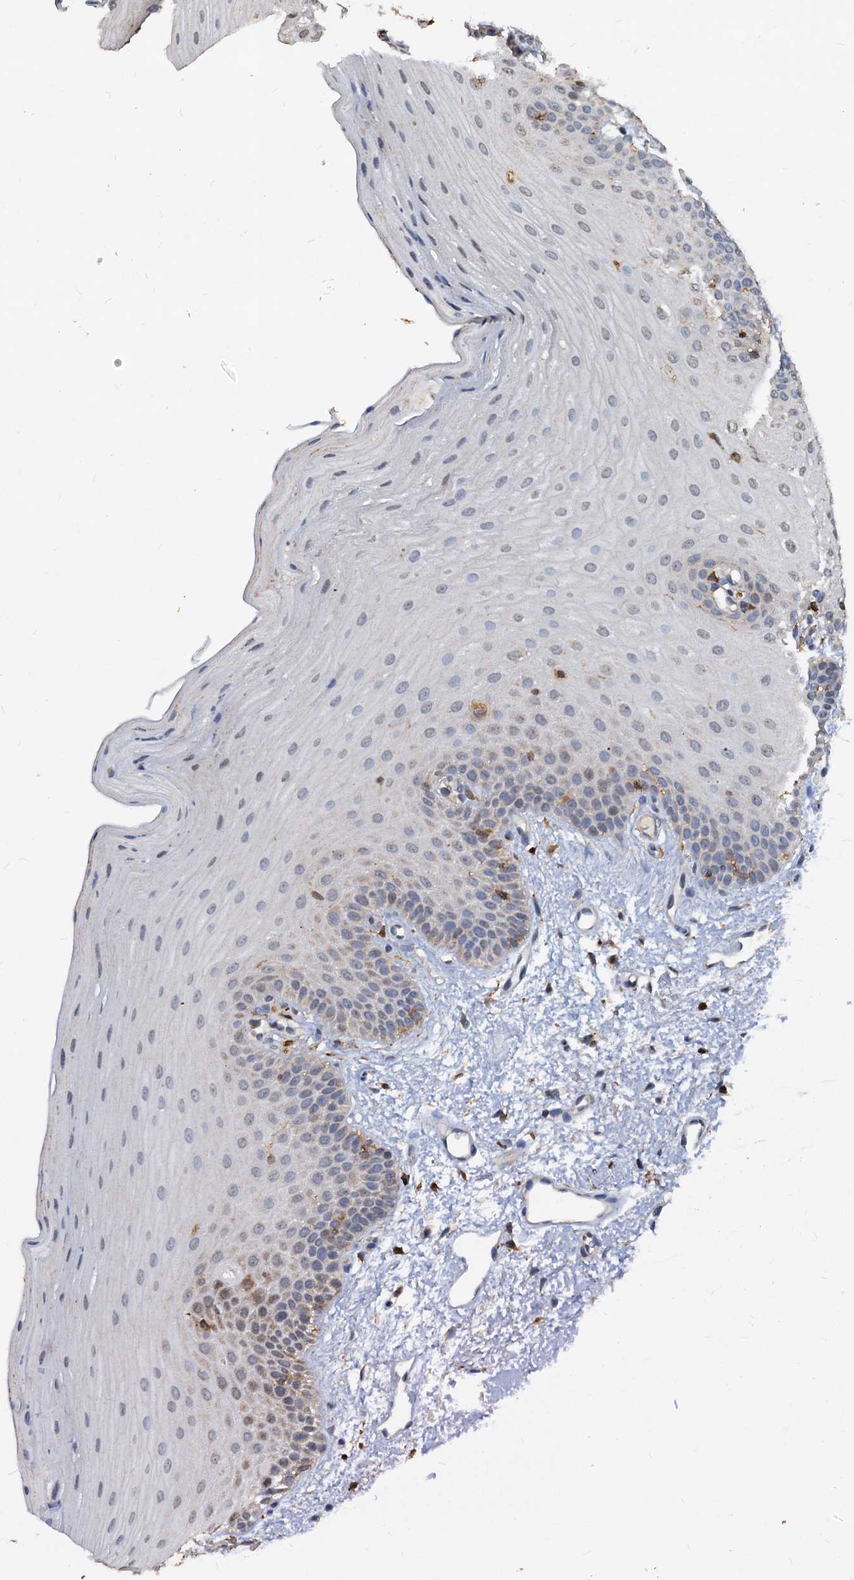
{"staining": {"intensity": "weak", "quantity": "<25%", "location": "cytoplasmic/membranous"}, "tissue": "oral mucosa", "cell_type": "Squamous epithelial cells", "image_type": "normal", "snomed": [{"axis": "morphology", "description": "Normal tissue, NOS"}, {"axis": "topography", "description": "Oral tissue"}], "caption": "IHC histopathology image of normal oral mucosa: oral mucosa stained with DAB (3,3'-diaminobenzidine) displays no significant protein staining in squamous epithelial cells.", "gene": "LCP2", "patient": {"sex": "male", "age": 68}}